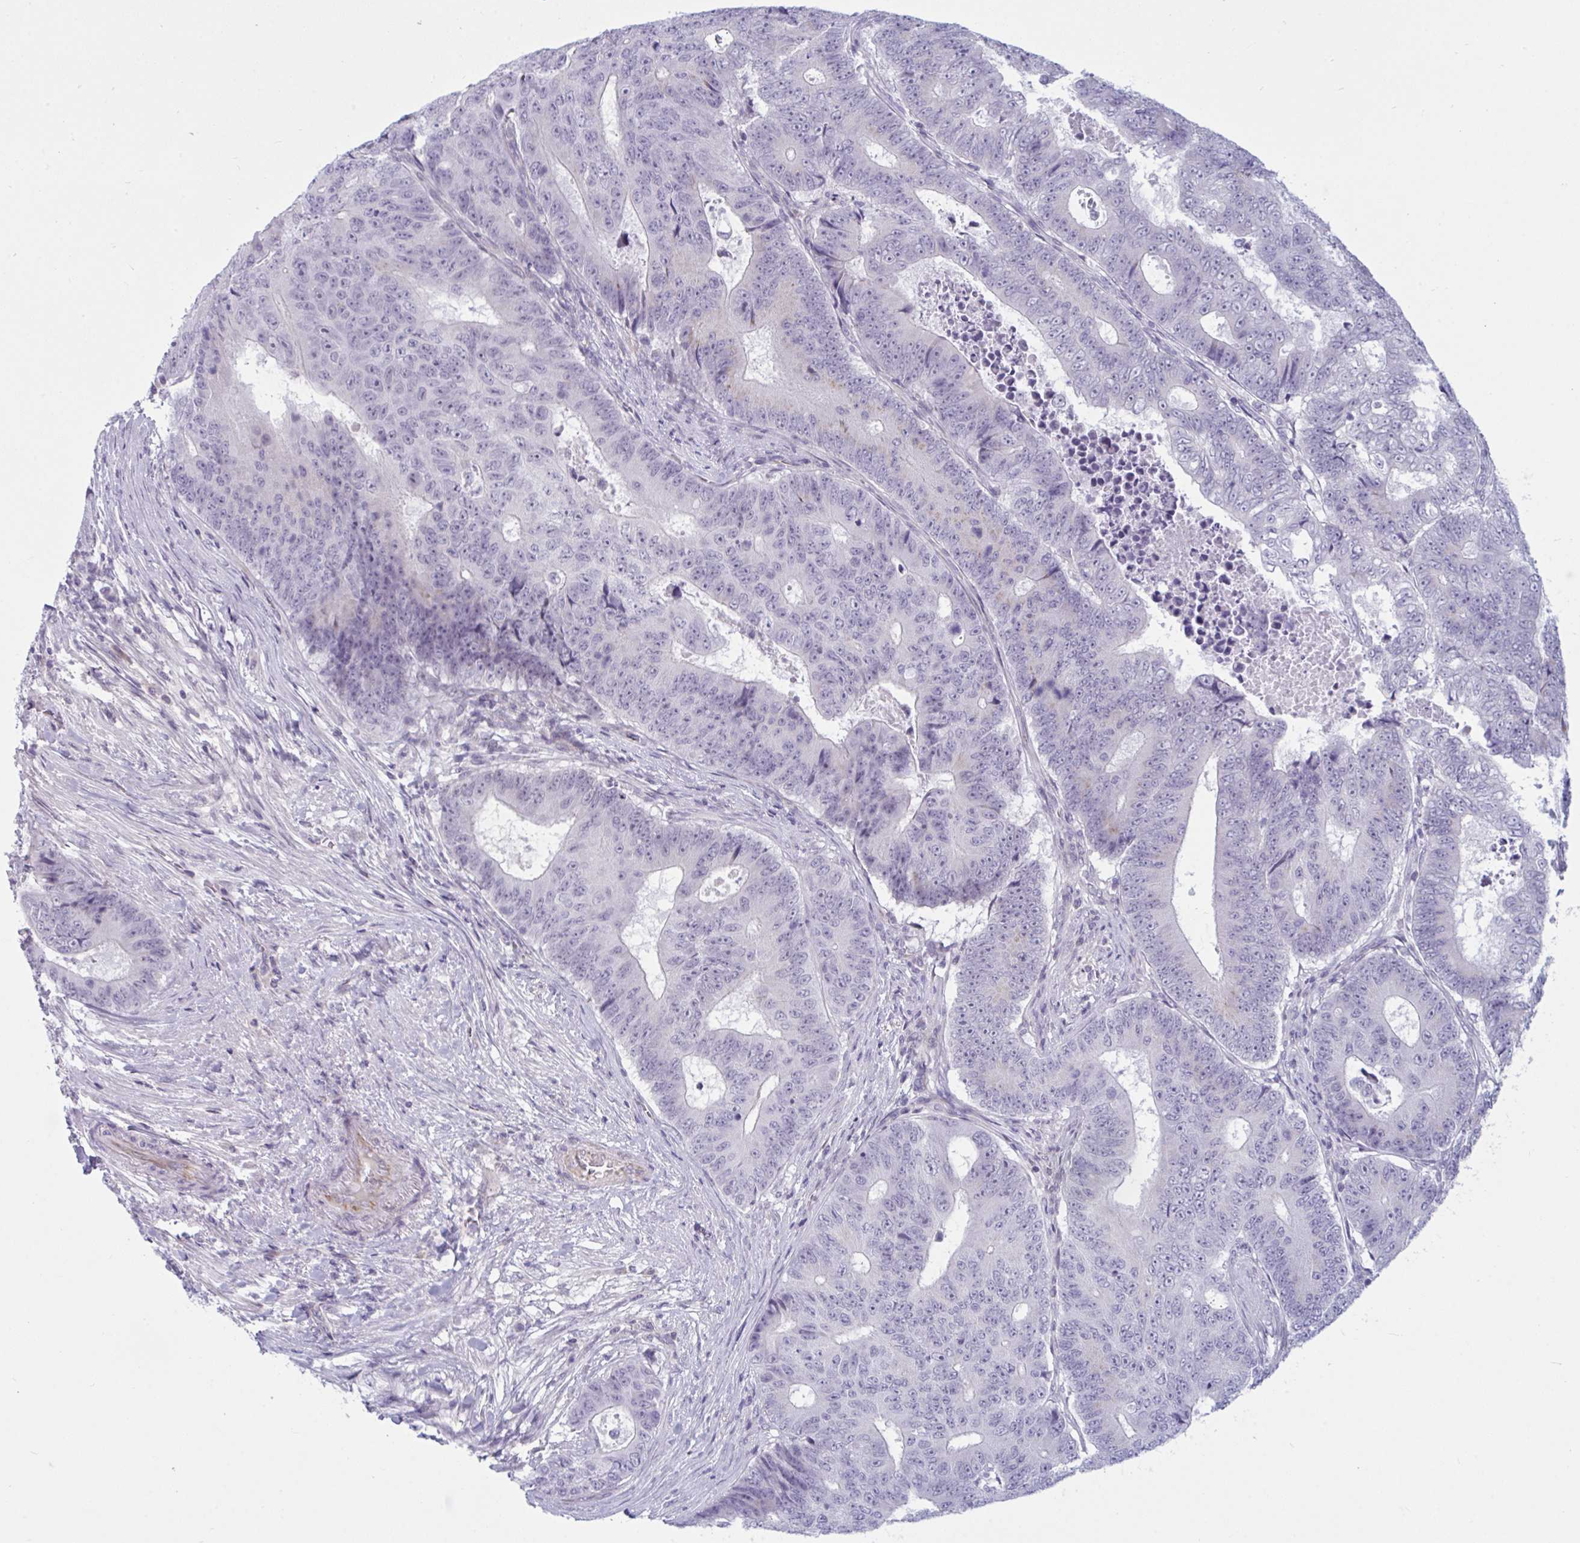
{"staining": {"intensity": "negative", "quantity": "none", "location": "none"}, "tissue": "colorectal cancer", "cell_type": "Tumor cells", "image_type": "cancer", "snomed": [{"axis": "morphology", "description": "Adenocarcinoma, NOS"}, {"axis": "topography", "description": "Colon"}], "caption": "Tumor cells show no significant protein expression in colorectal adenocarcinoma.", "gene": "OR1L3", "patient": {"sex": "female", "age": 48}}